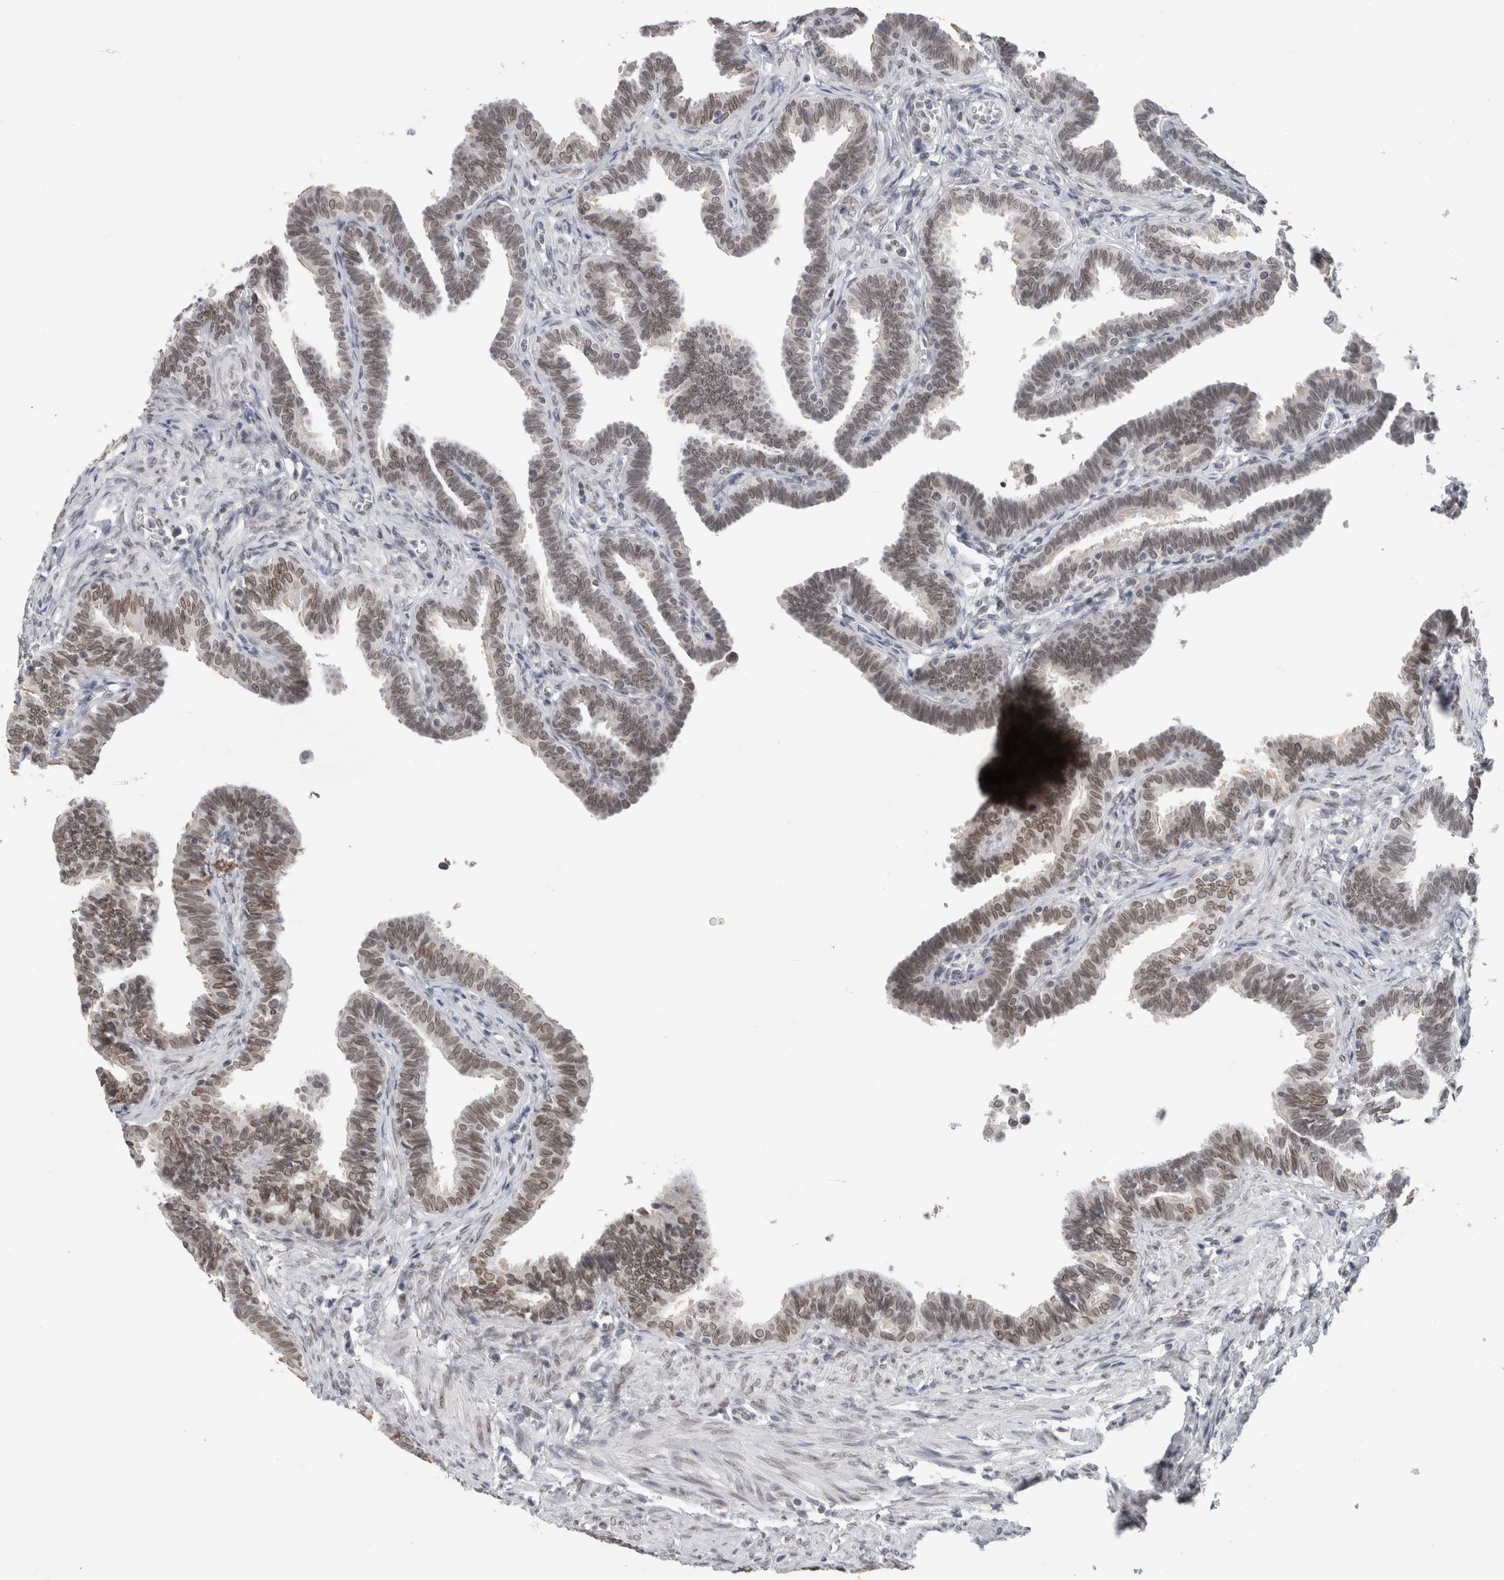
{"staining": {"intensity": "moderate", "quantity": "25%-75%", "location": "cytoplasmic/membranous,nuclear"}, "tissue": "fallopian tube", "cell_type": "Glandular cells", "image_type": "normal", "snomed": [{"axis": "morphology", "description": "Normal tissue, NOS"}, {"axis": "topography", "description": "Fallopian tube"}, {"axis": "topography", "description": "Ovary"}], "caption": "Protein staining of unremarkable fallopian tube exhibits moderate cytoplasmic/membranous,nuclear staining in approximately 25%-75% of glandular cells. The staining is performed using DAB (3,3'-diaminobenzidine) brown chromogen to label protein expression. The nuclei are counter-stained blue using hematoxylin.", "gene": "ZNF770", "patient": {"sex": "female", "age": 23}}